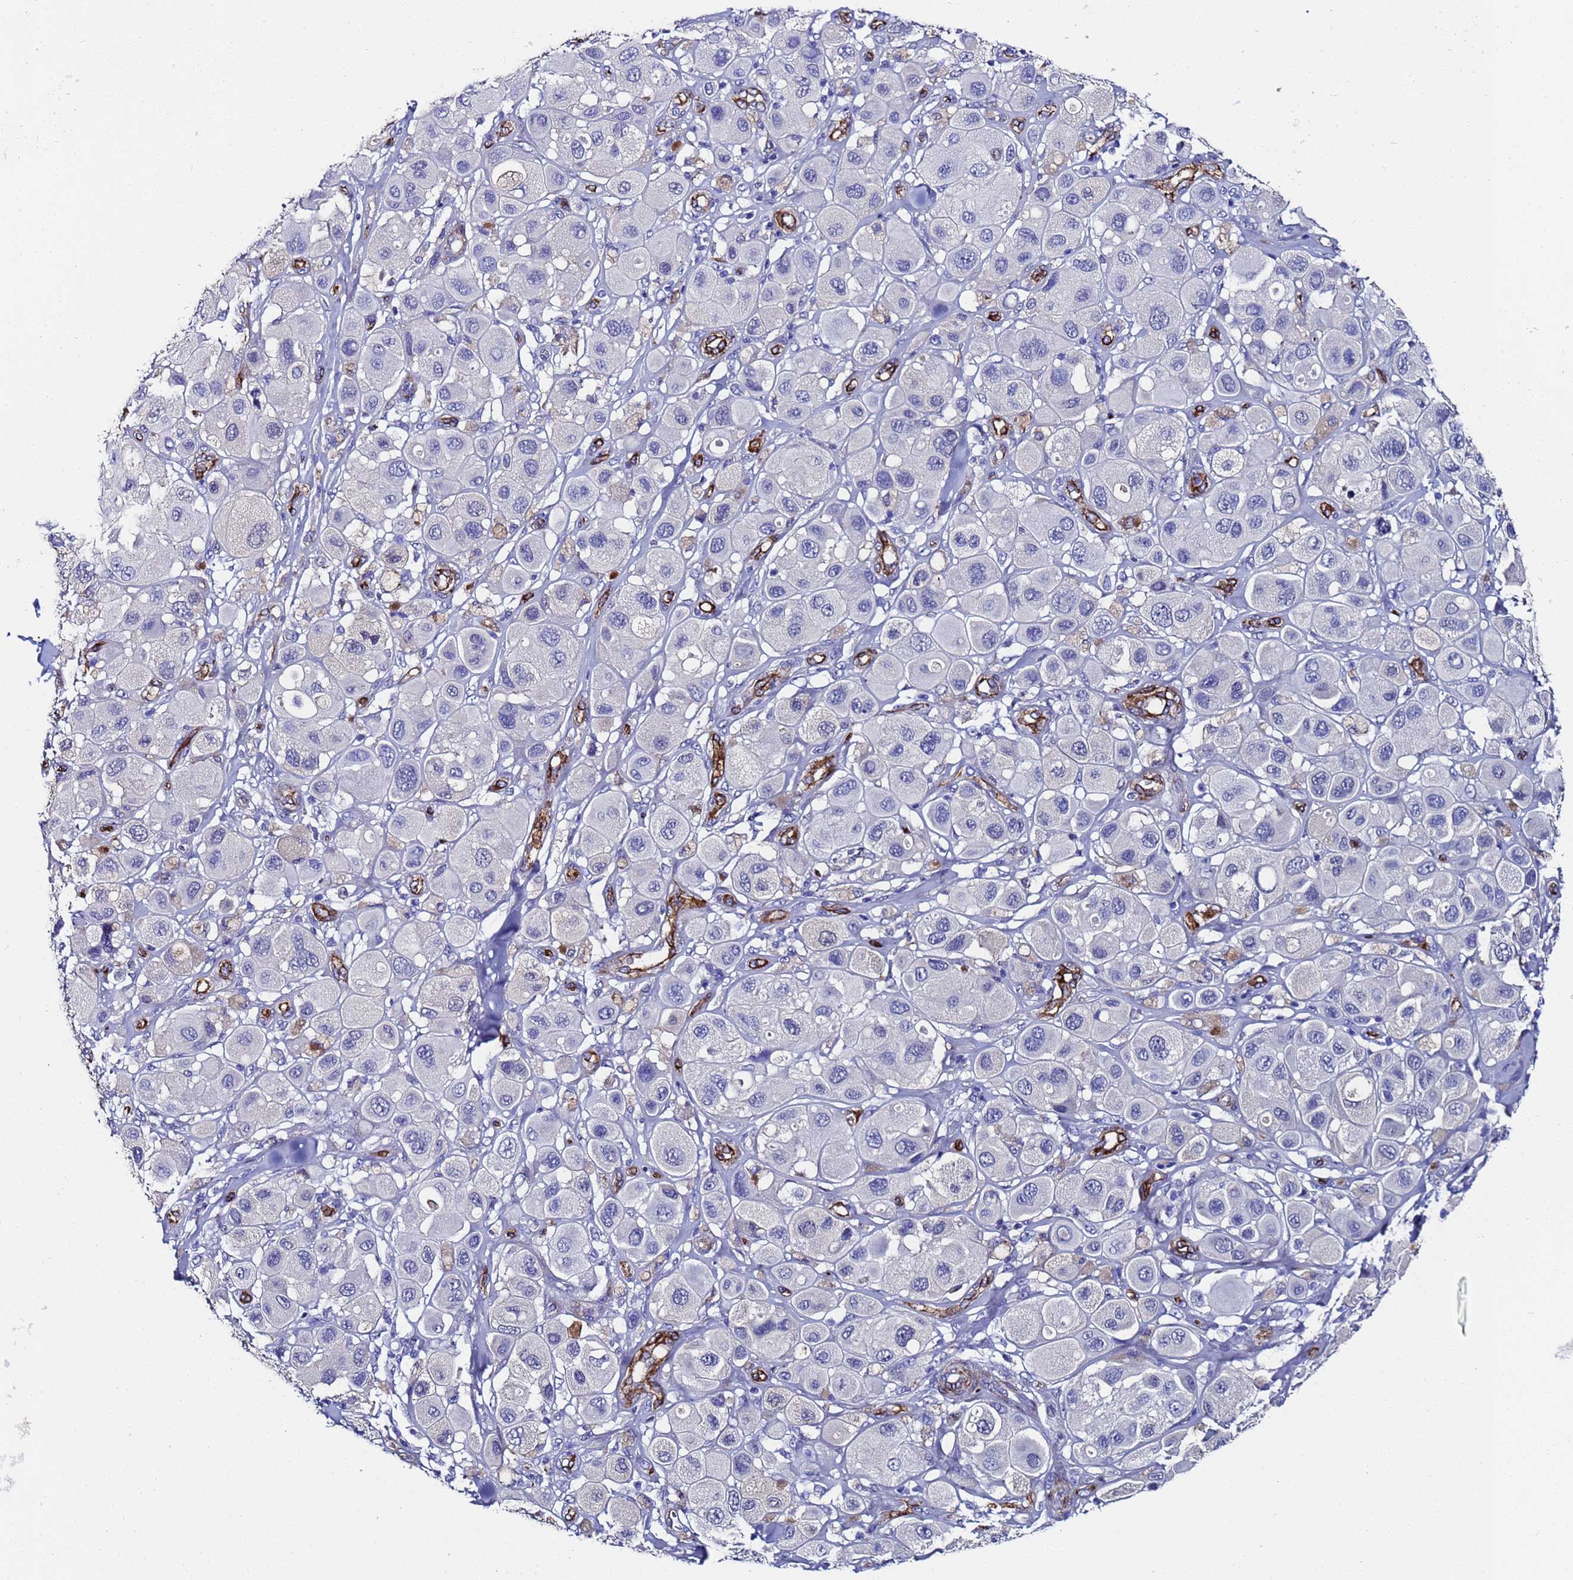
{"staining": {"intensity": "negative", "quantity": "none", "location": "none"}, "tissue": "melanoma", "cell_type": "Tumor cells", "image_type": "cancer", "snomed": [{"axis": "morphology", "description": "Malignant melanoma, Metastatic site"}, {"axis": "topography", "description": "Skin"}], "caption": "Histopathology image shows no protein positivity in tumor cells of melanoma tissue.", "gene": "ADIPOQ", "patient": {"sex": "male", "age": 41}}